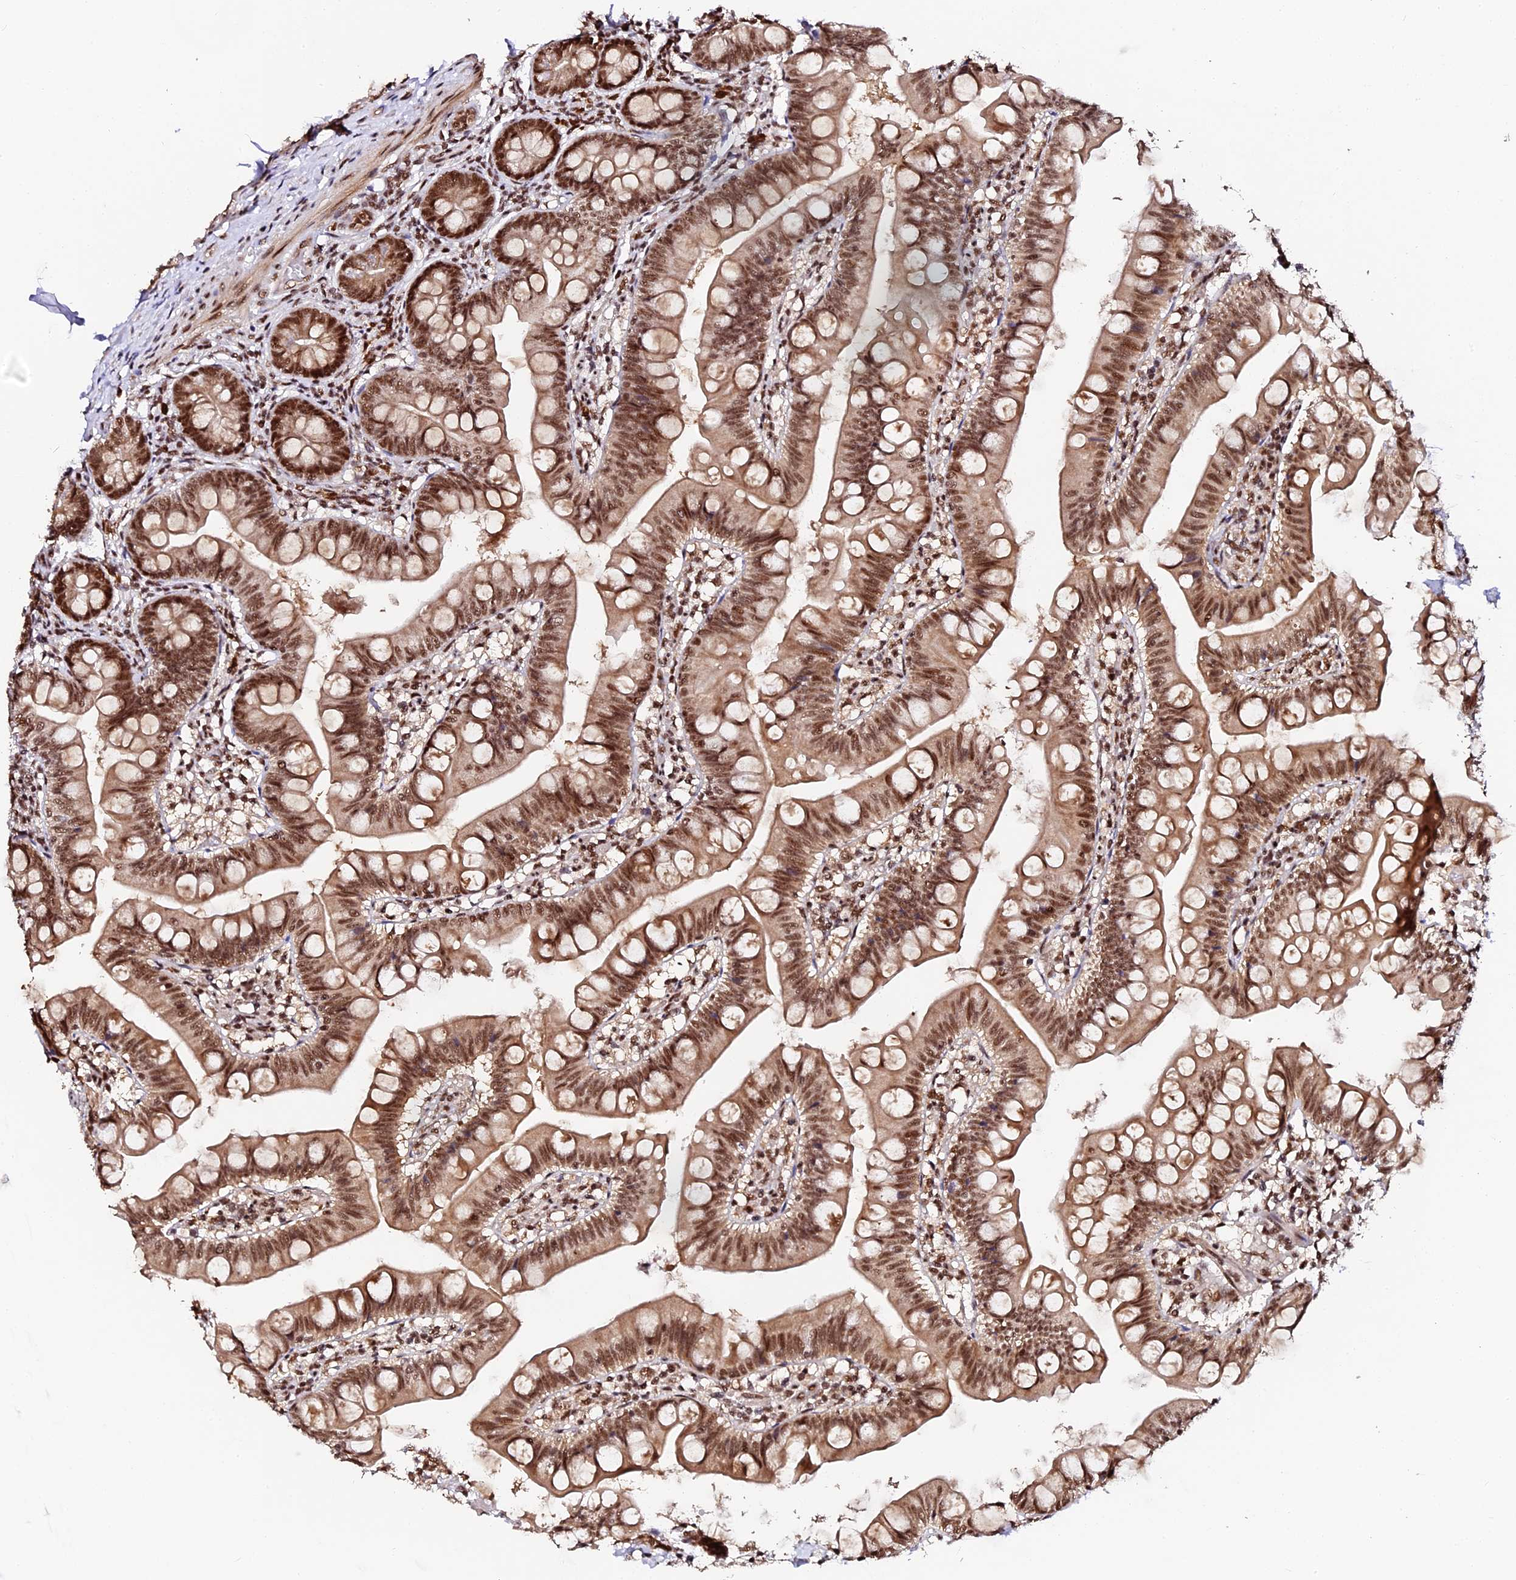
{"staining": {"intensity": "strong", "quantity": ">75%", "location": "cytoplasmic/membranous,nuclear"}, "tissue": "small intestine", "cell_type": "Glandular cells", "image_type": "normal", "snomed": [{"axis": "morphology", "description": "Normal tissue, NOS"}, {"axis": "topography", "description": "Small intestine"}], "caption": "Protein staining demonstrates strong cytoplasmic/membranous,nuclear expression in approximately >75% of glandular cells in unremarkable small intestine. The staining is performed using DAB (3,3'-diaminobenzidine) brown chromogen to label protein expression. The nuclei are counter-stained blue using hematoxylin.", "gene": "MCRS1", "patient": {"sex": "male", "age": 7}}